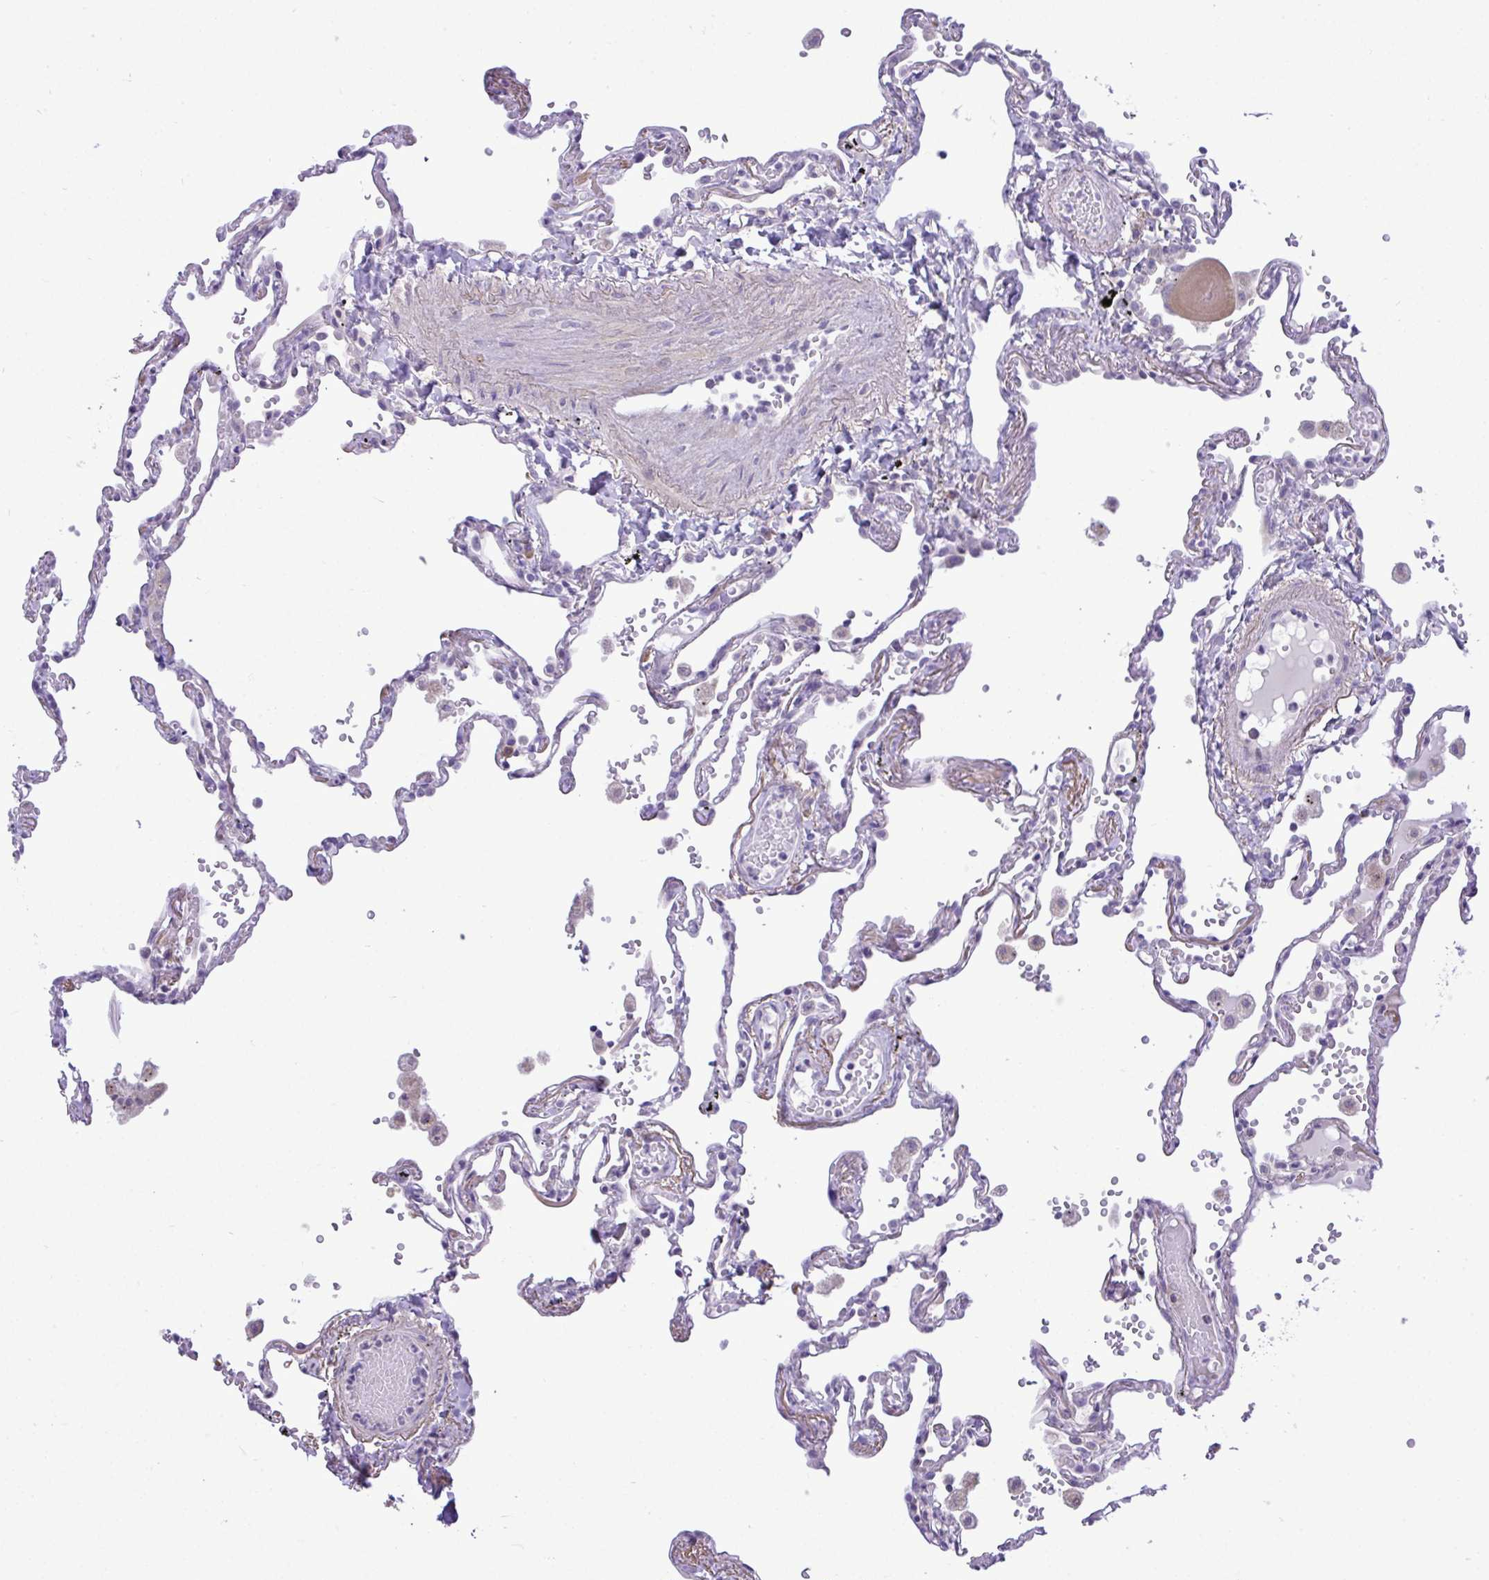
{"staining": {"intensity": "negative", "quantity": "none", "location": "none"}, "tissue": "lung", "cell_type": "Alveolar cells", "image_type": "normal", "snomed": [{"axis": "morphology", "description": "Normal tissue, NOS"}, {"axis": "topography", "description": "Lung"}], "caption": "Immunohistochemical staining of benign human lung shows no significant expression in alveolar cells.", "gene": "SPAG1", "patient": {"sex": "female", "age": 67}}